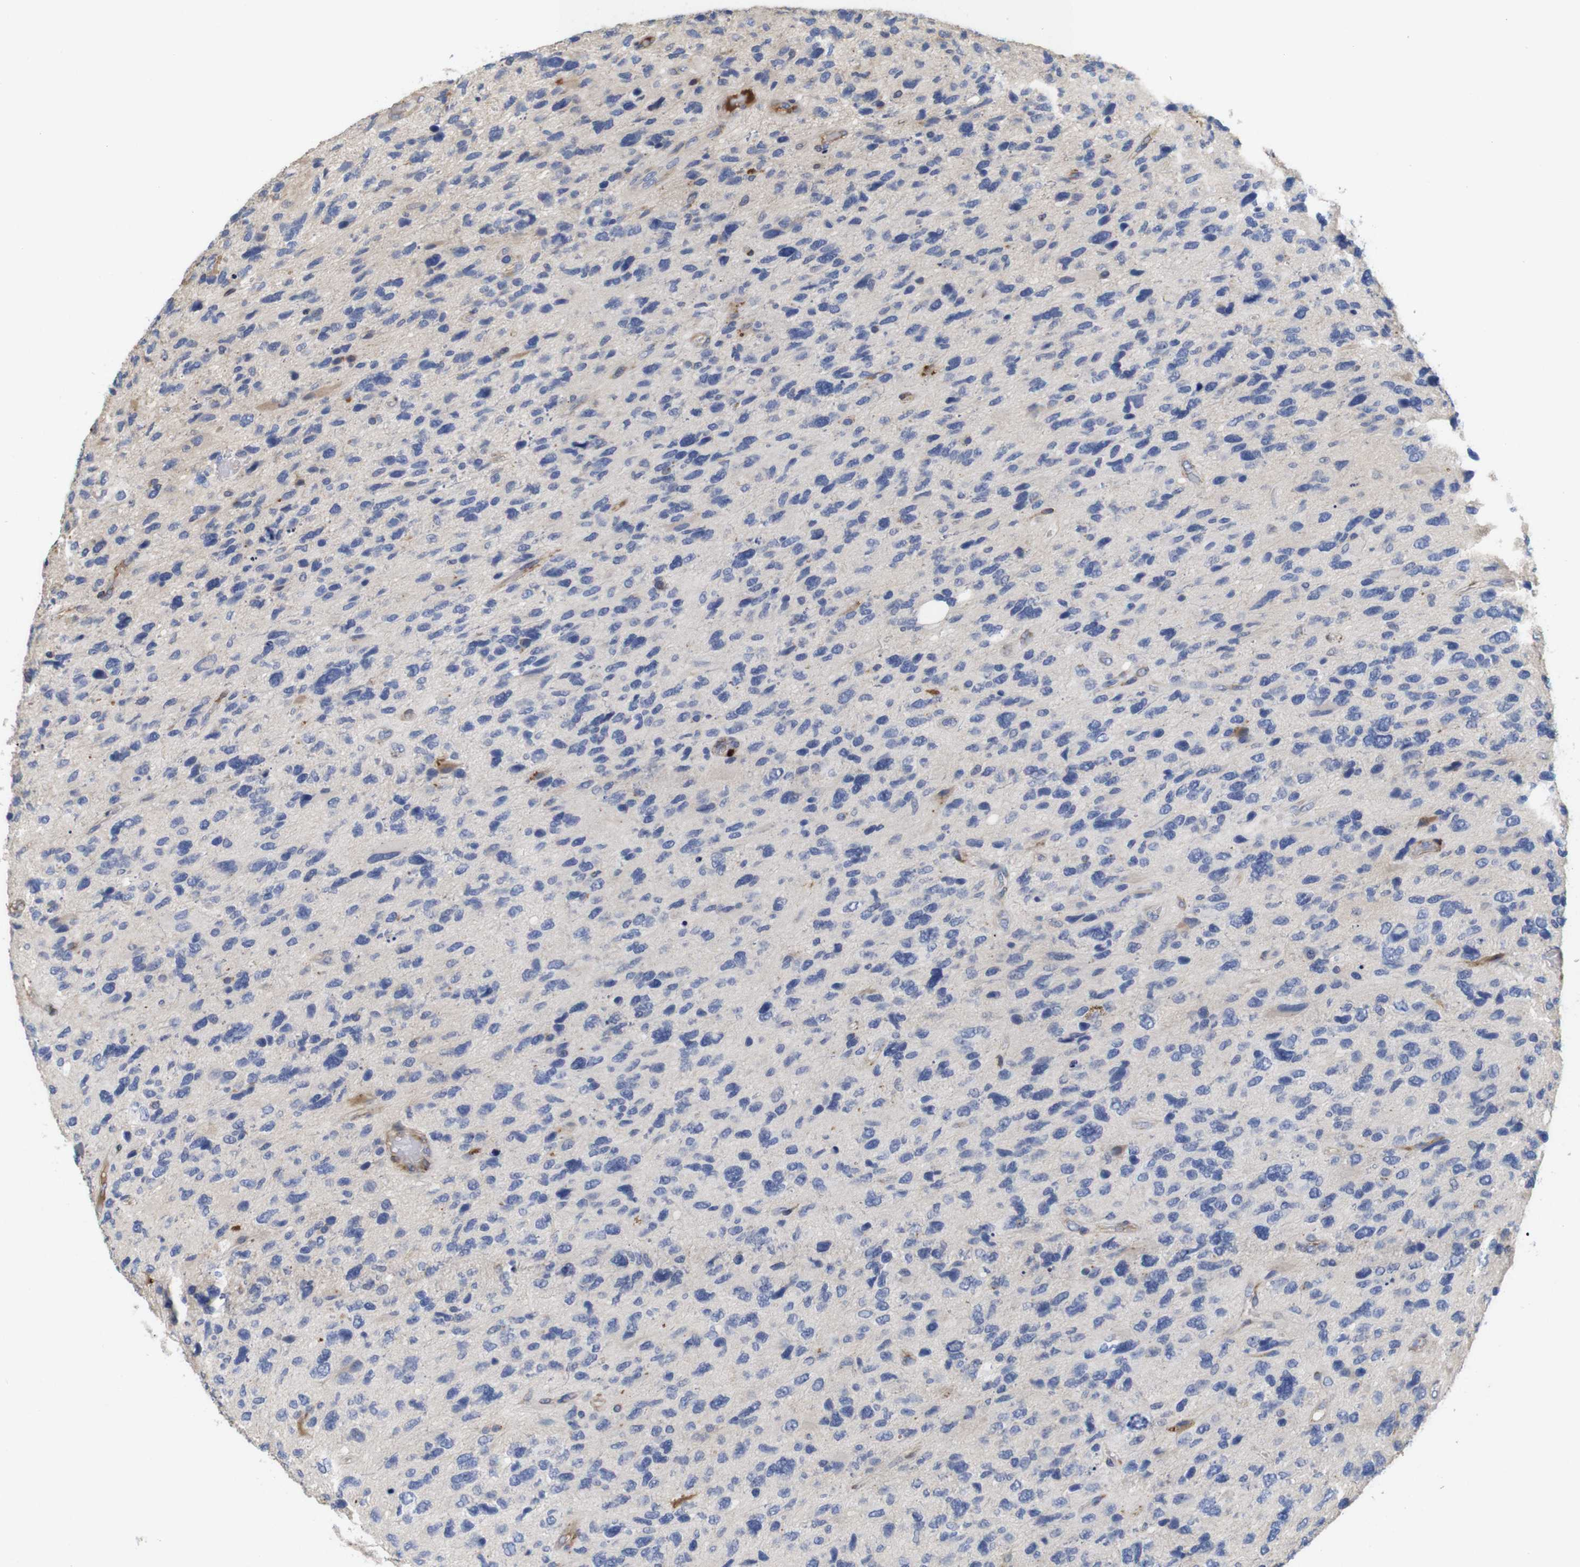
{"staining": {"intensity": "negative", "quantity": "none", "location": "none"}, "tissue": "glioma", "cell_type": "Tumor cells", "image_type": "cancer", "snomed": [{"axis": "morphology", "description": "Glioma, malignant, High grade"}, {"axis": "topography", "description": "Brain"}], "caption": "DAB immunohistochemical staining of human glioma demonstrates no significant expression in tumor cells.", "gene": "SPRY3", "patient": {"sex": "female", "age": 58}}